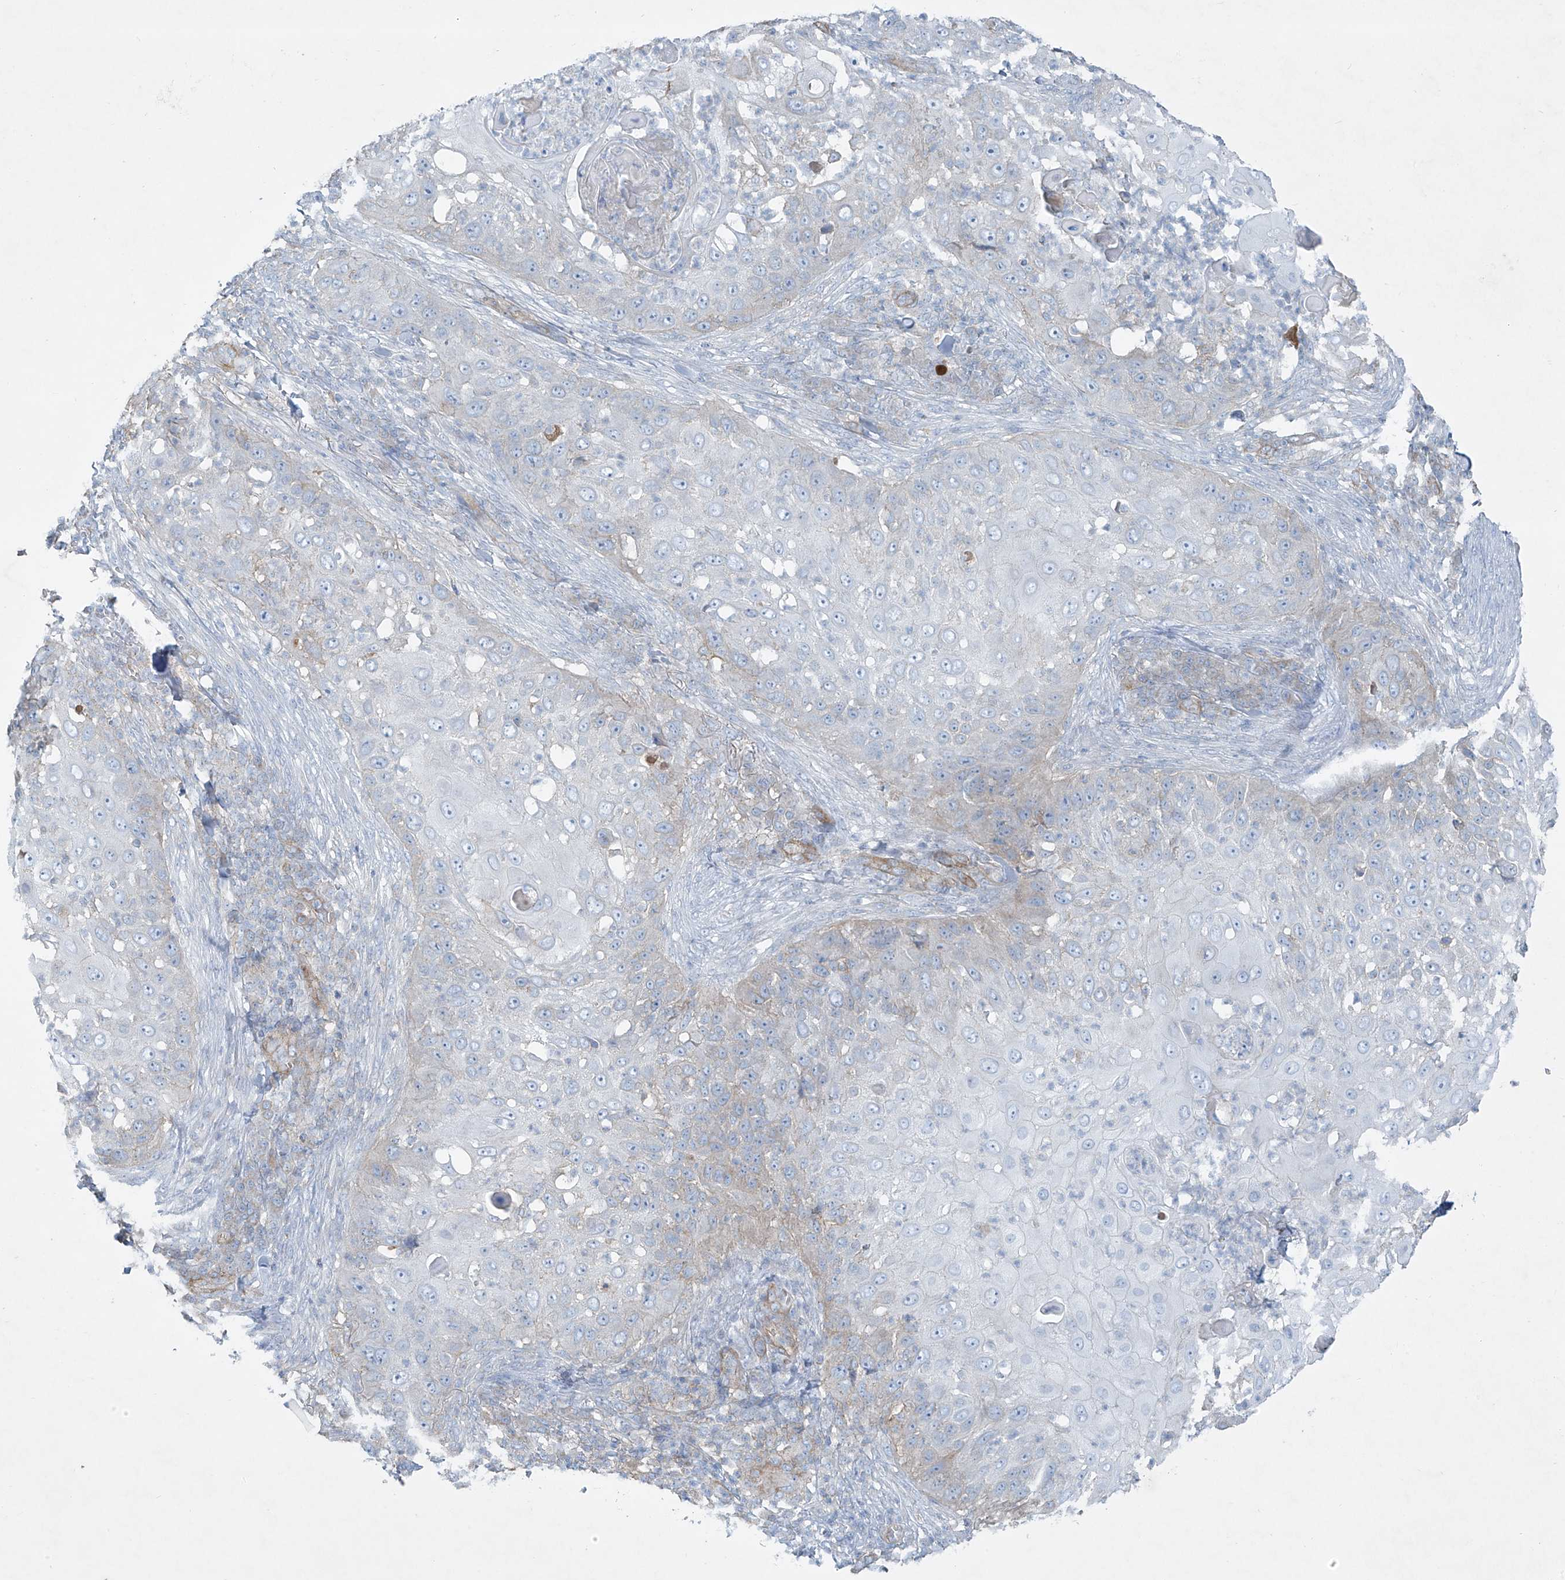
{"staining": {"intensity": "negative", "quantity": "none", "location": "none"}, "tissue": "skin cancer", "cell_type": "Tumor cells", "image_type": "cancer", "snomed": [{"axis": "morphology", "description": "Squamous cell carcinoma, NOS"}, {"axis": "topography", "description": "Skin"}], "caption": "Immunohistochemical staining of human skin squamous cell carcinoma exhibits no significant expression in tumor cells. Brightfield microscopy of IHC stained with DAB (3,3'-diaminobenzidine) (brown) and hematoxylin (blue), captured at high magnification.", "gene": "VAMP5", "patient": {"sex": "female", "age": 44}}